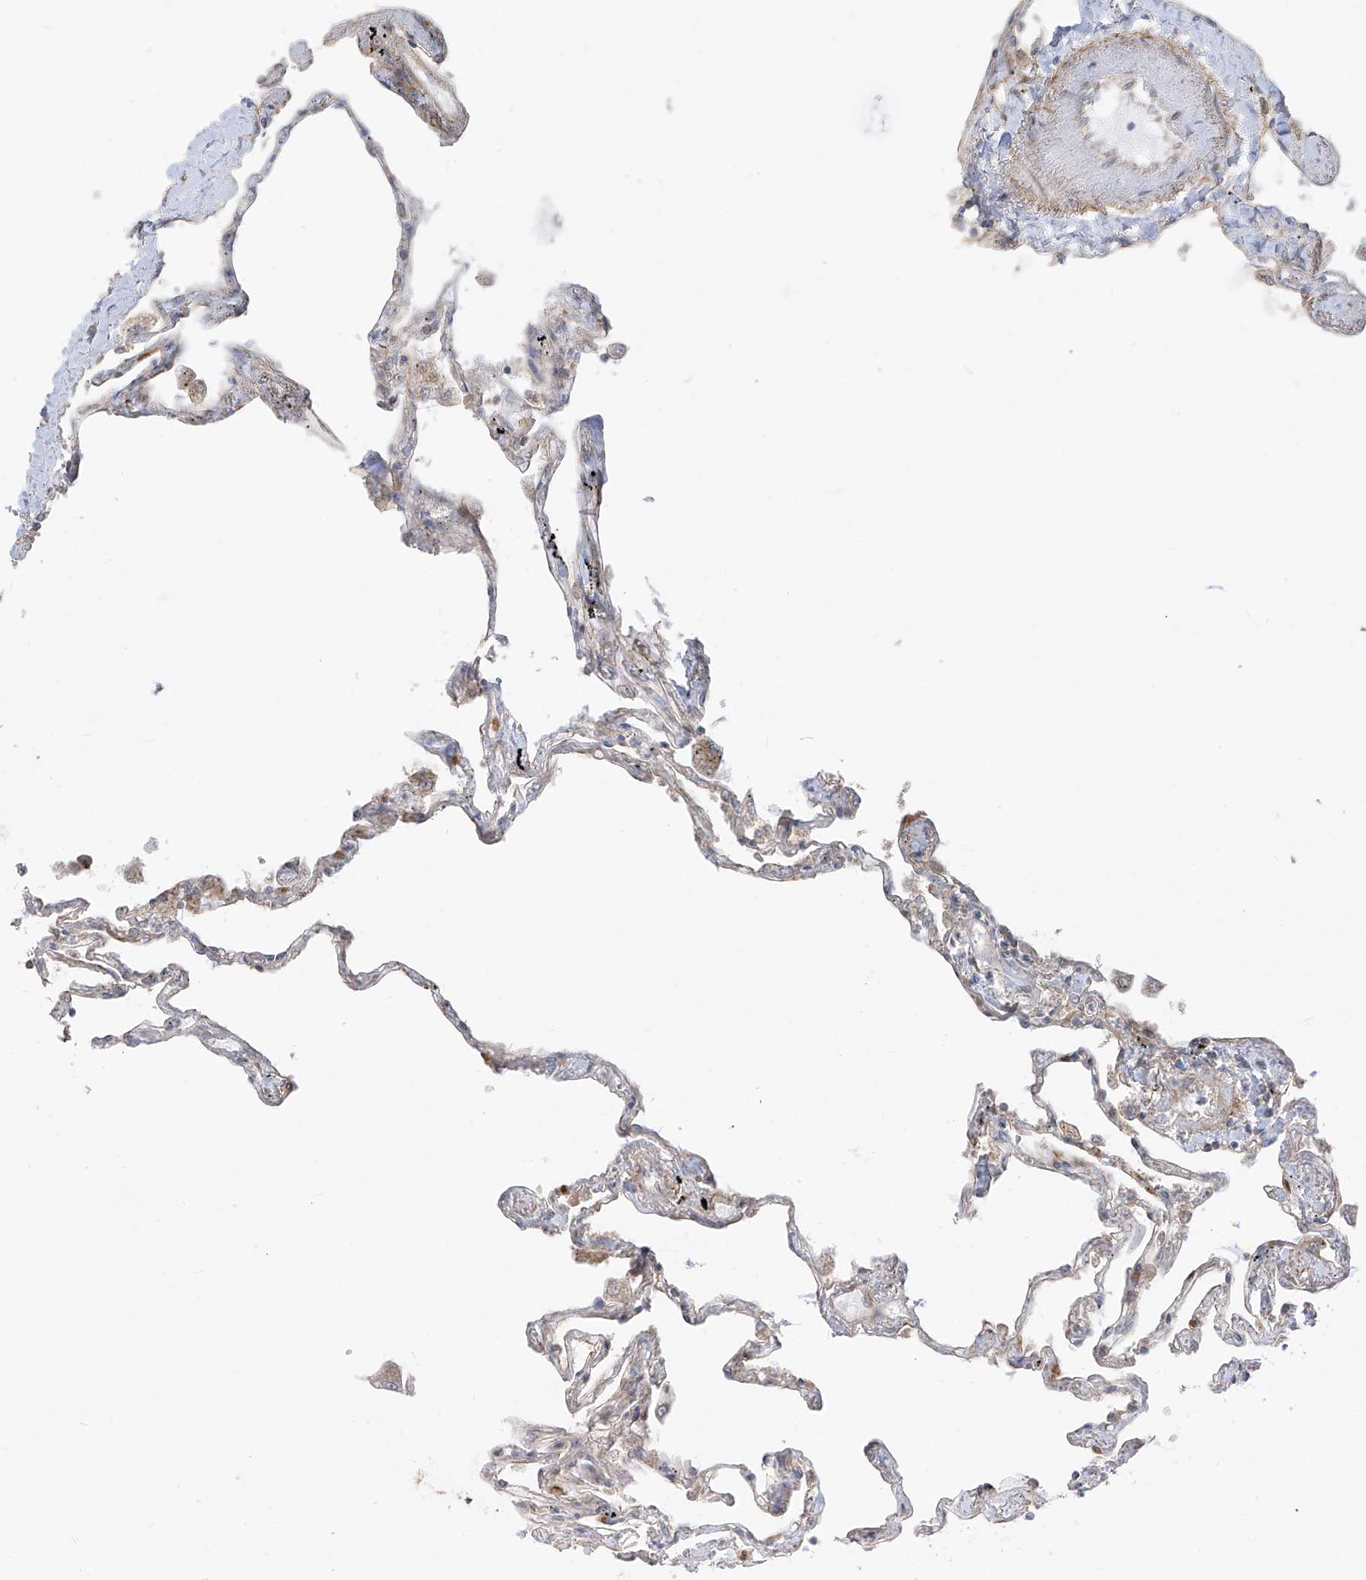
{"staining": {"intensity": "moderate", "quantity": "<25%", "location": "cytoplasmic/membranous"}, "tissue": "lung", "cell_type": "Alveolar cells", "image_type": "normal", "snomed": [{"axis": "morphology", "description": "Normal tissue, NOS"}, {"axis": "topography", "description": "Lung"}], "caption": "Alveolar cells exhibit low levels of moderate cytoplasmic/membranous staining in approximately <25% of cells in benign human lung. (DAB (3,3'-diaminobenzidine) = brown stain, brightfield microscopy at high magnification).", "gene": "PDE11A", "patient": {"sex": "female", "age": 67}}